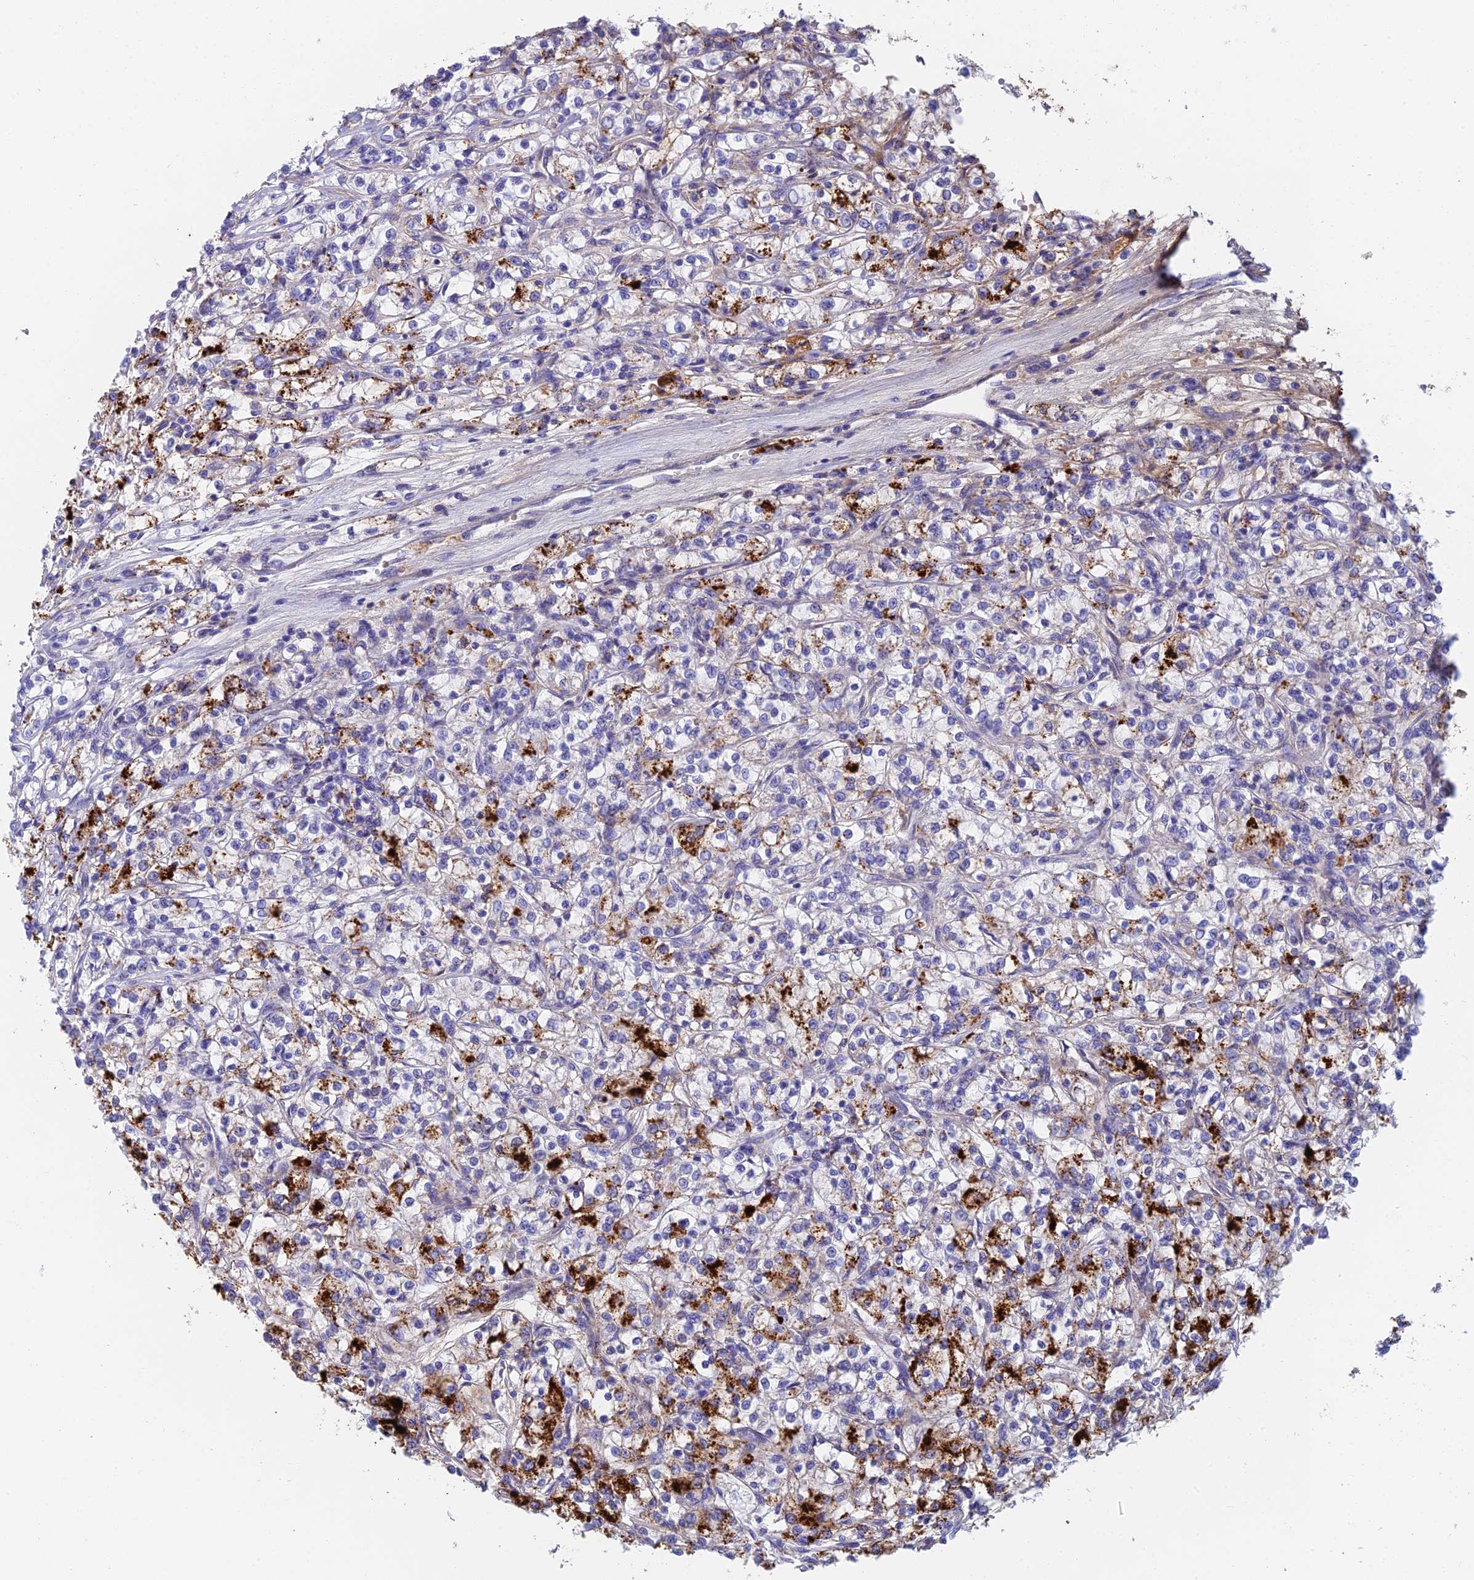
{"staining": {"intensity": "strong", "quantity": "<25%", "location": "cytoplasmic/membranous"}, "tissue": "renal cancer", "cell_type": "Tumor cells", "image_type": "cancer", "snomed": [{"axis": "morphology", "description": "Adenocarcinoma, NOS"}, {"axis": "topography", "description": "Kidney"}], "caption": "A brown stain highlights strong cytoplasmic/membranous positivity of a protein in adenocarcinoma (renal) tumor cells. (Brightfield microscopy of DAB IHC at high magnification).", "gene": "ADAMTS13", "patient": {"sex": "female", "age": 59}}